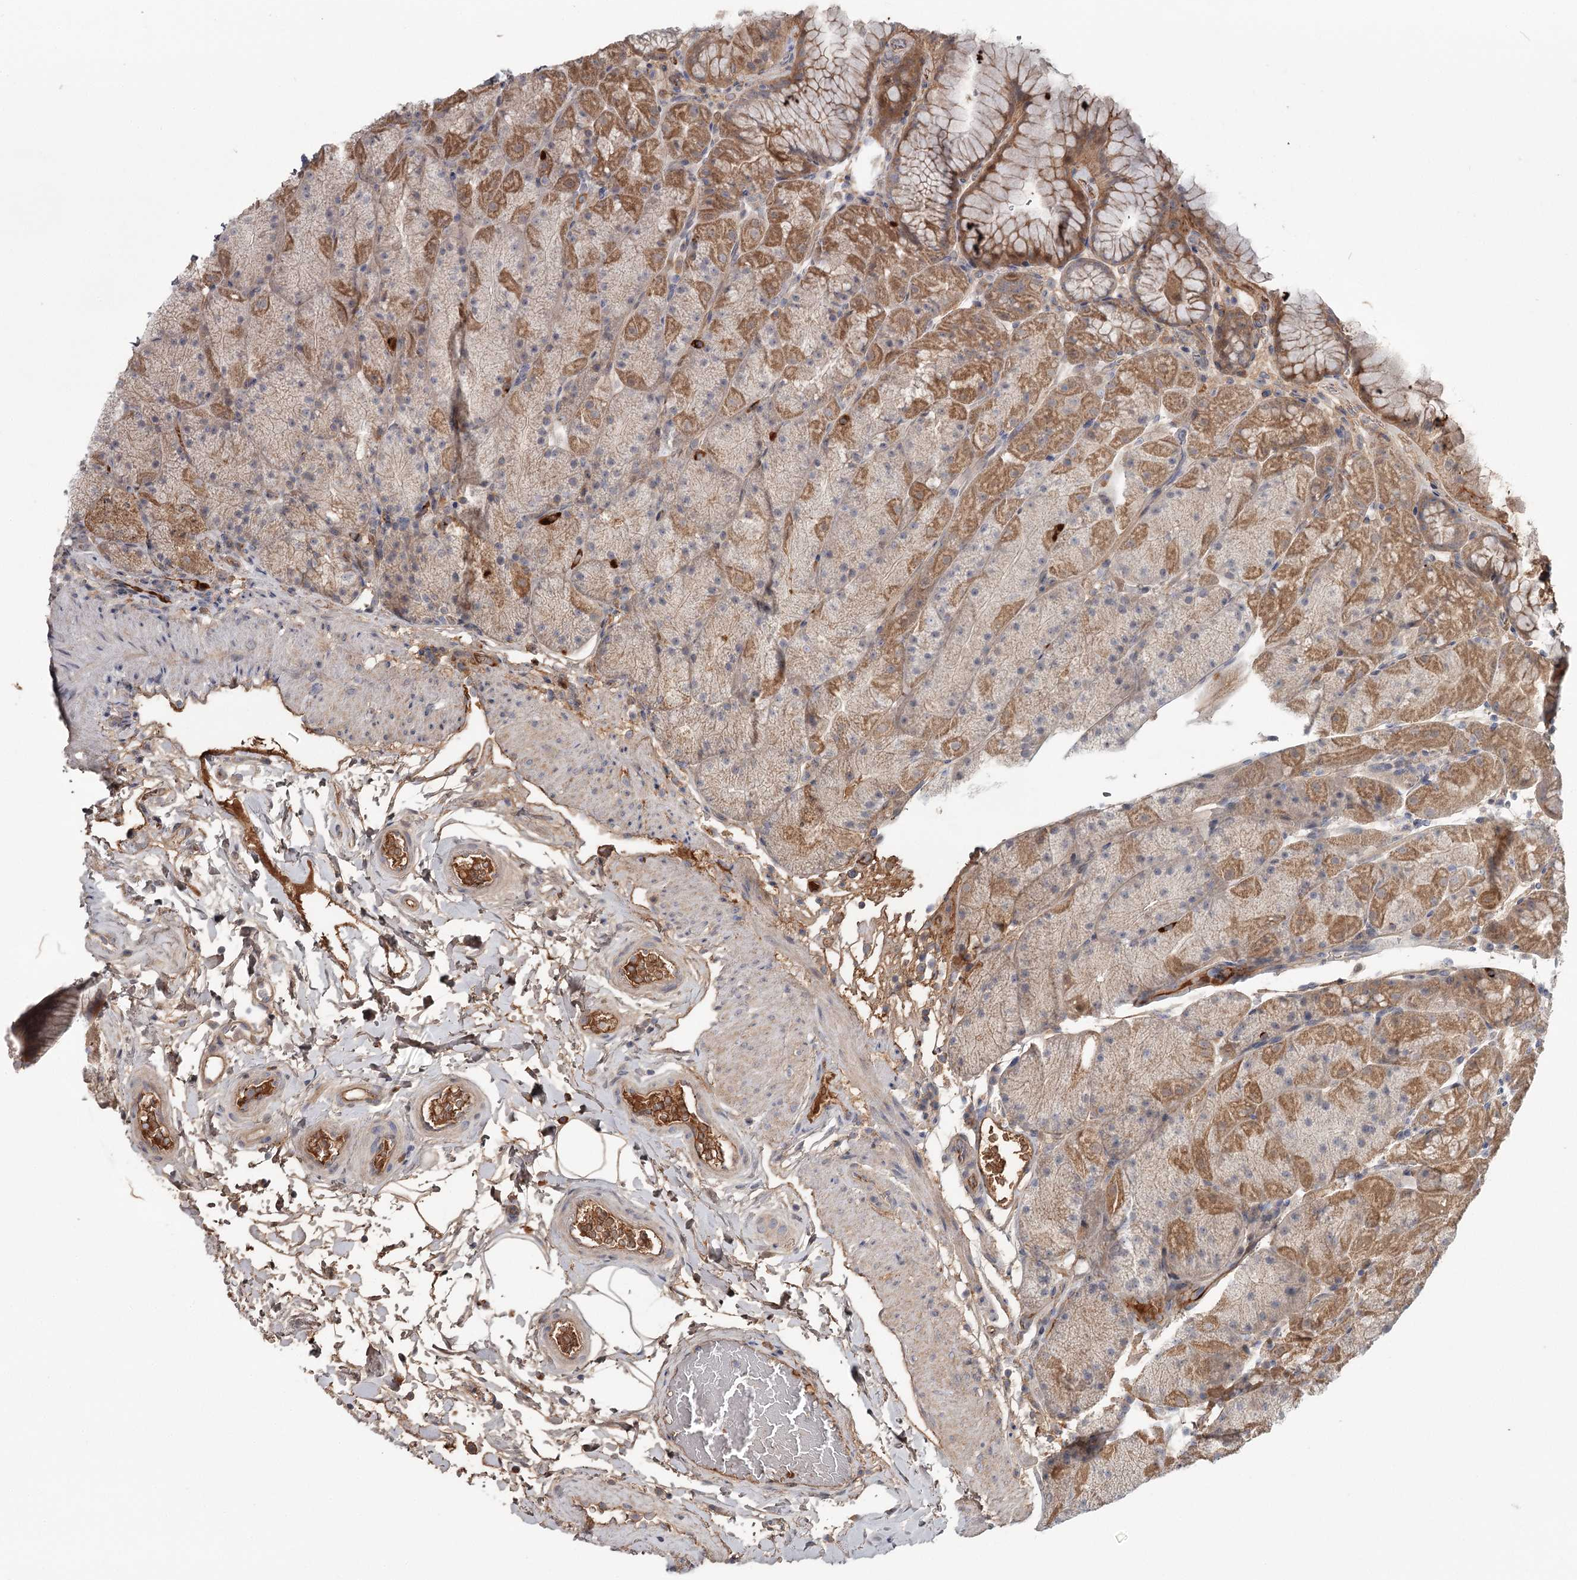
{"staining": {"intensity": "moderate", "quantity": ">75%", "location": "cytoplasmic/membranous"}, "tissue": "stomach", "cell_type": "Glandular cells", "image_type": "normal", "snomed": [{"axis": "morphology", "description": "Normal tissue, NOS"}, {"axis": "topography", "description": "Stomach, upper"}, {"axis": "topography", "description": "Stomach, lower"}], "caption": "Immunohistochemistry (IHC) image of benign stomach: stomach stained using immunohistochemistry (IHC) exhibits medium levels of moderate protein expression localized specifically in the cytoplasmic/membranous of glandular cells, appearing as a cytoplasmic/membranous brown color.", "gene": "DHRS9", "patient": {"sex": "male", "age": 67}}